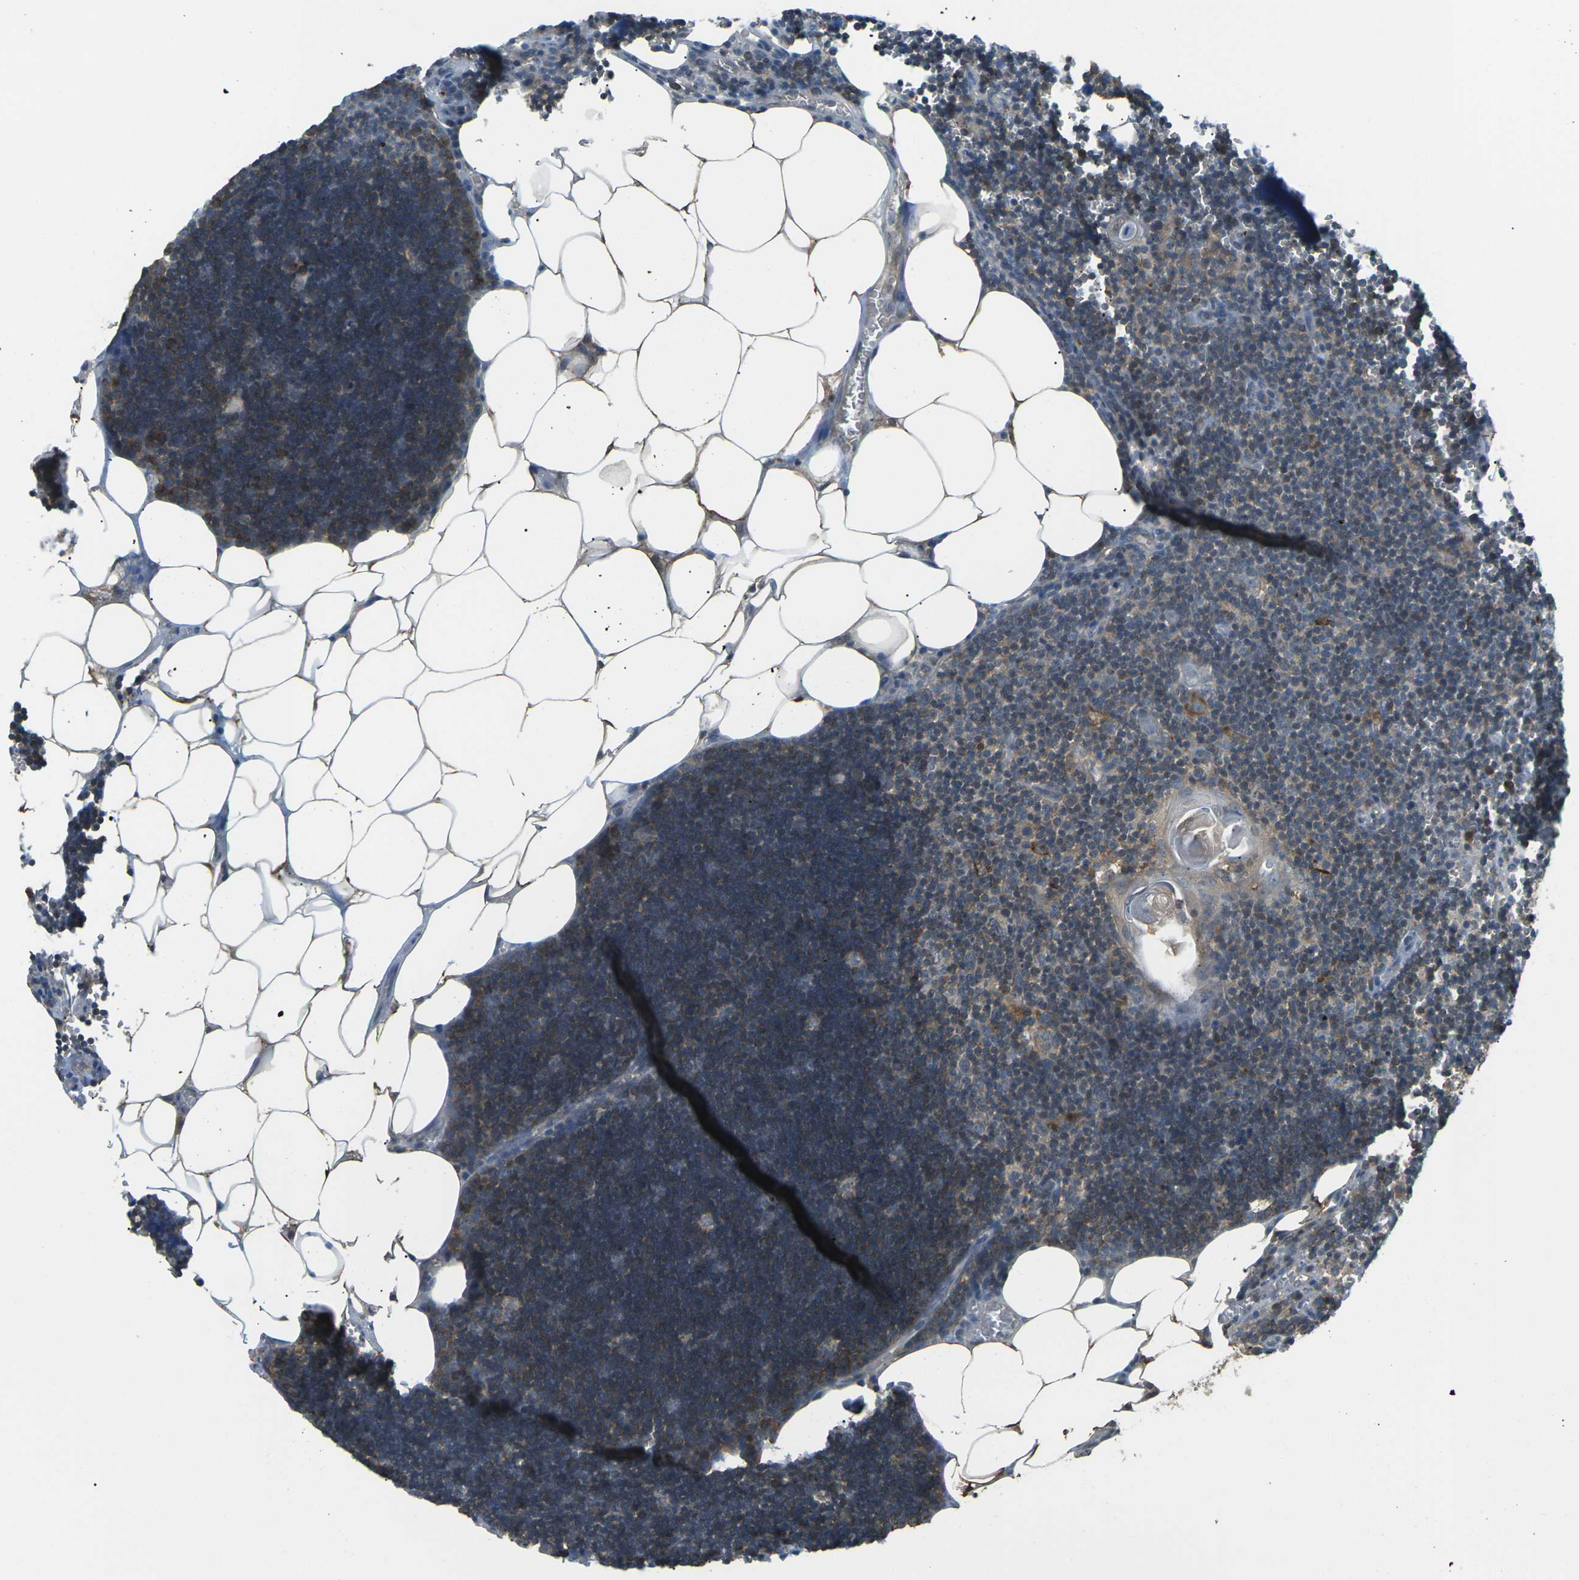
{"staining": {"intensity": "moderate", "quantity": "25%-75%", "location": "cytoplasmic/membranous"}, "tissue": "lymph node", "cell_type": "Germinal center cells", "image_type": "normal", "snomed": [{"axis": "morphology", "description": "Normal tissue, NOS"}, {"axis": "topography", "description": "Lymph node"}], "caption": "Human lymph node stained for a protein (brown) reveals moderate cytoplasmic/membranous positive staining in about 25%-75% of germinal center cells.", "gene": "PIEZO2", "patient": {"sex": "male", "age": 33}}